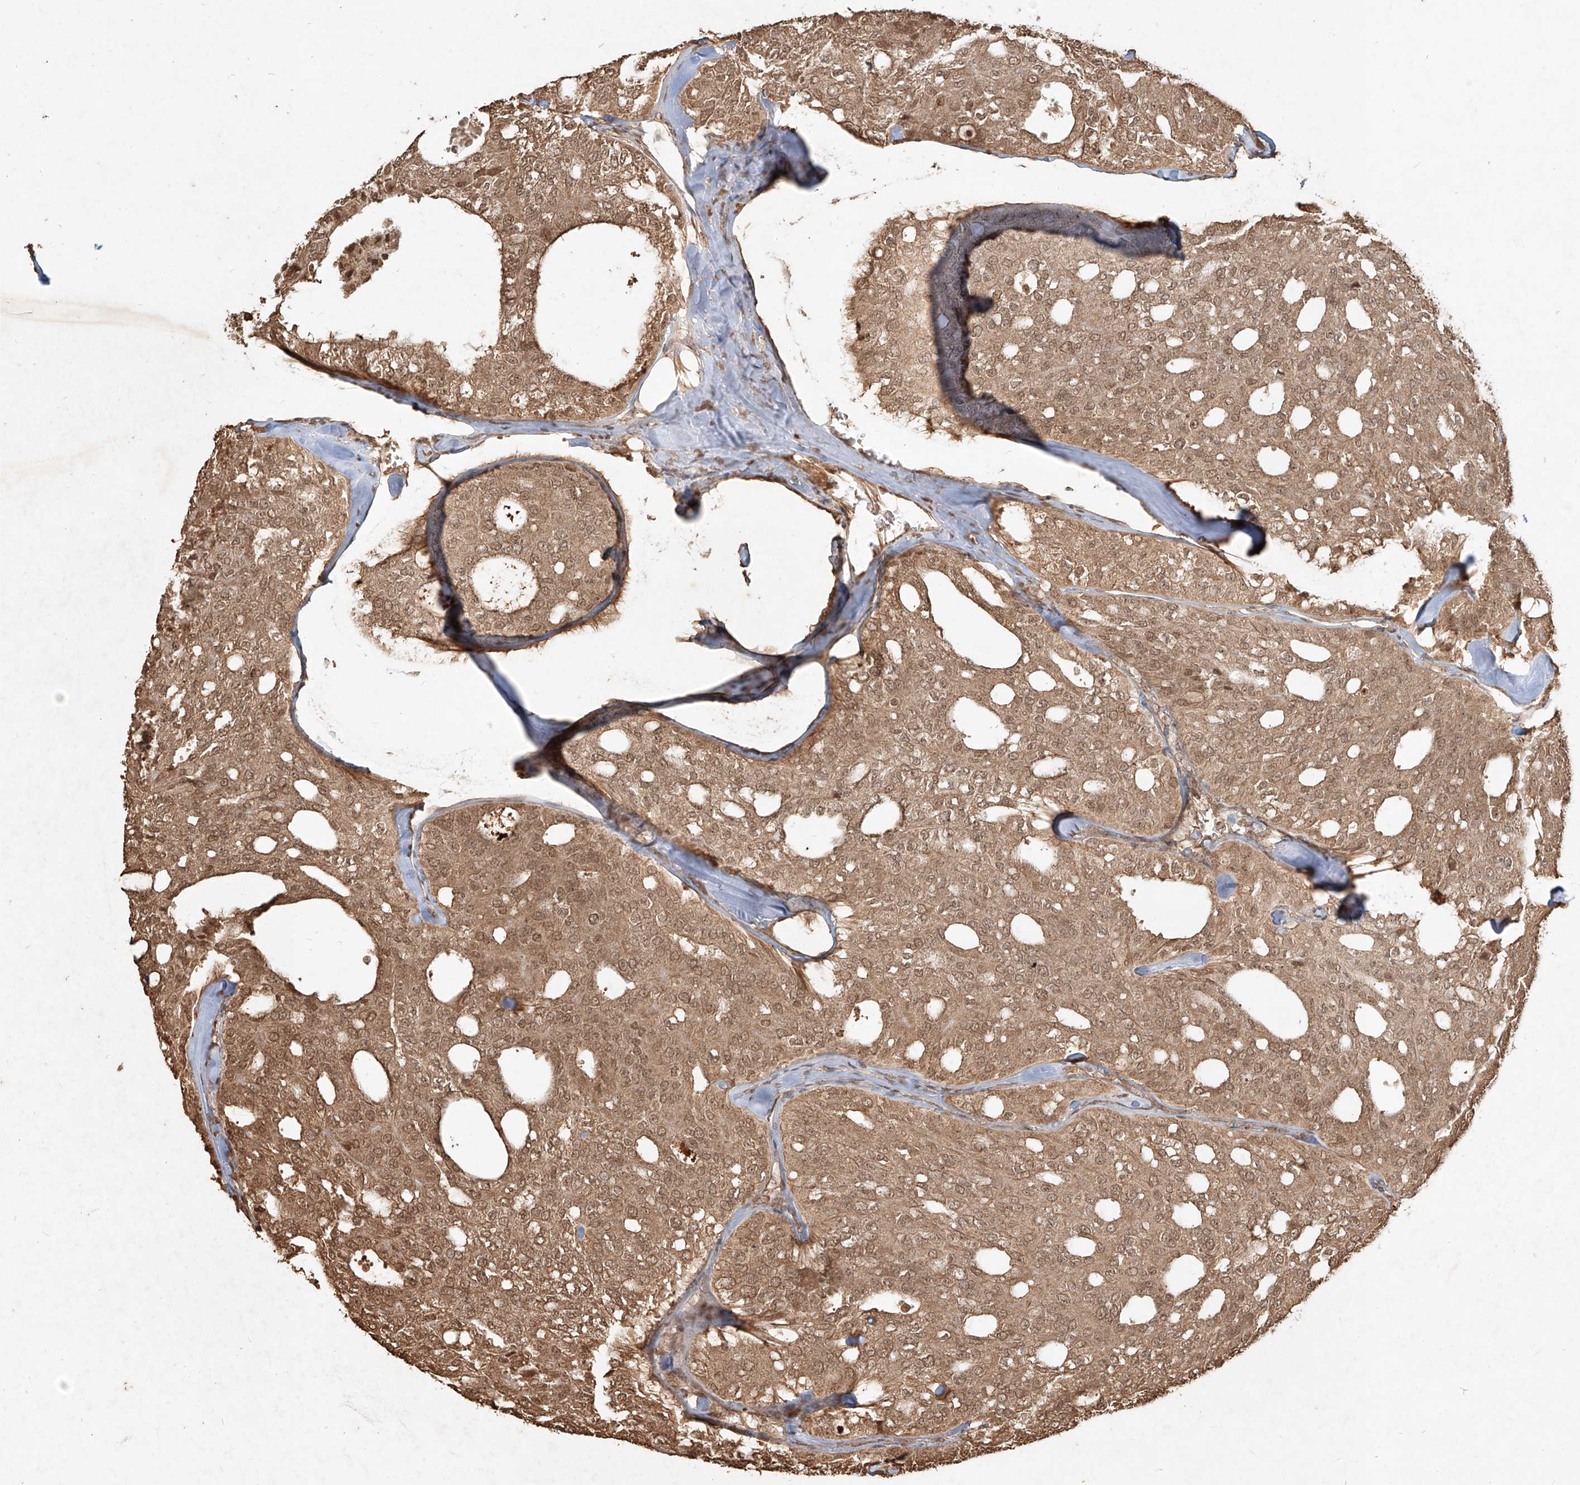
{"staining": {"intensity": "moderate", "quantity": ">75%", "location": "cytoplasmic/membranous,nuclear"}, "tissue": "thyroid cancer", "cell_type": "Tumor cells", "image_type": "cancer", "snomed": [{"axis": "morphology", "description": "Follicular adenoma carcinoma, NOS"}, {"axis": "topography", "description": "Thyroid gland"}], "caption": "The immunohistochemical stain labels moderate cytoplasmic/membranous and nuclear staining in tumor cells of follicular adenoma carcinoma (thyroid) tissue. (Stains: DAB (3,3'-diaminobenzidine) in brown, nuclei in blue, Microscopy: brightfield microscopy at high magnification).", "gene": "UBE2K", "patient": {"sex": "male", "age": 75}}